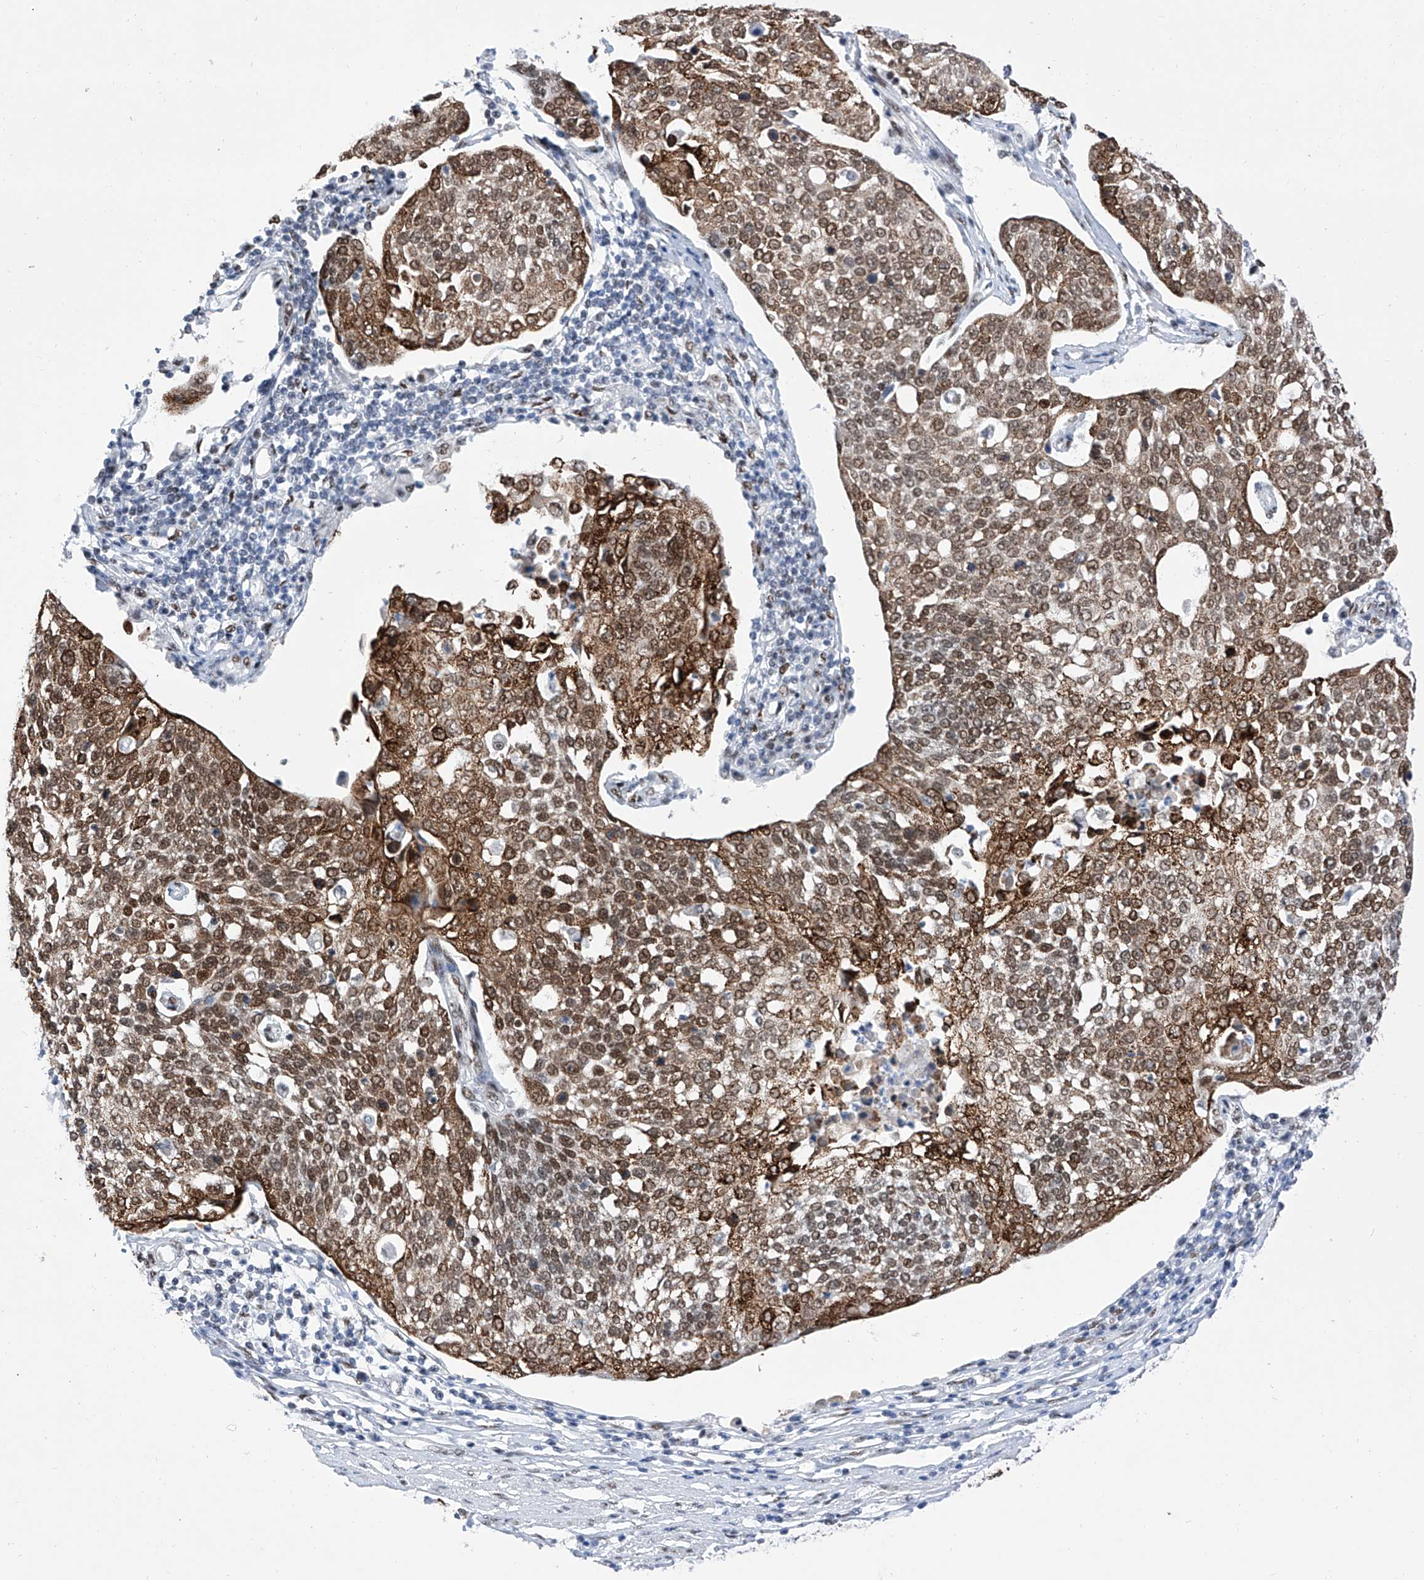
{"staining": {"intensity": "moderate", "quantity": ">75%", "location": "cytoplasmic/membranous,nuclear"}, "tissue": "cervical cancer", "cell_type": "Tumor cells", "image_type": "cancer", "snomed": [{"axis": "morphology", "description": "Squamous cell carcinoma, NOS"}, {"axis": "topography", "description": "Cervix"}], "caption": "This is an image of IHC staining of squamous cell carcinoma (cervical), which shows moderate staining in the cytoplasmic/membranous and nuclear of tumor cells.", "gene": "ATN1", "patient": {"sex": "female", "age": 34}}